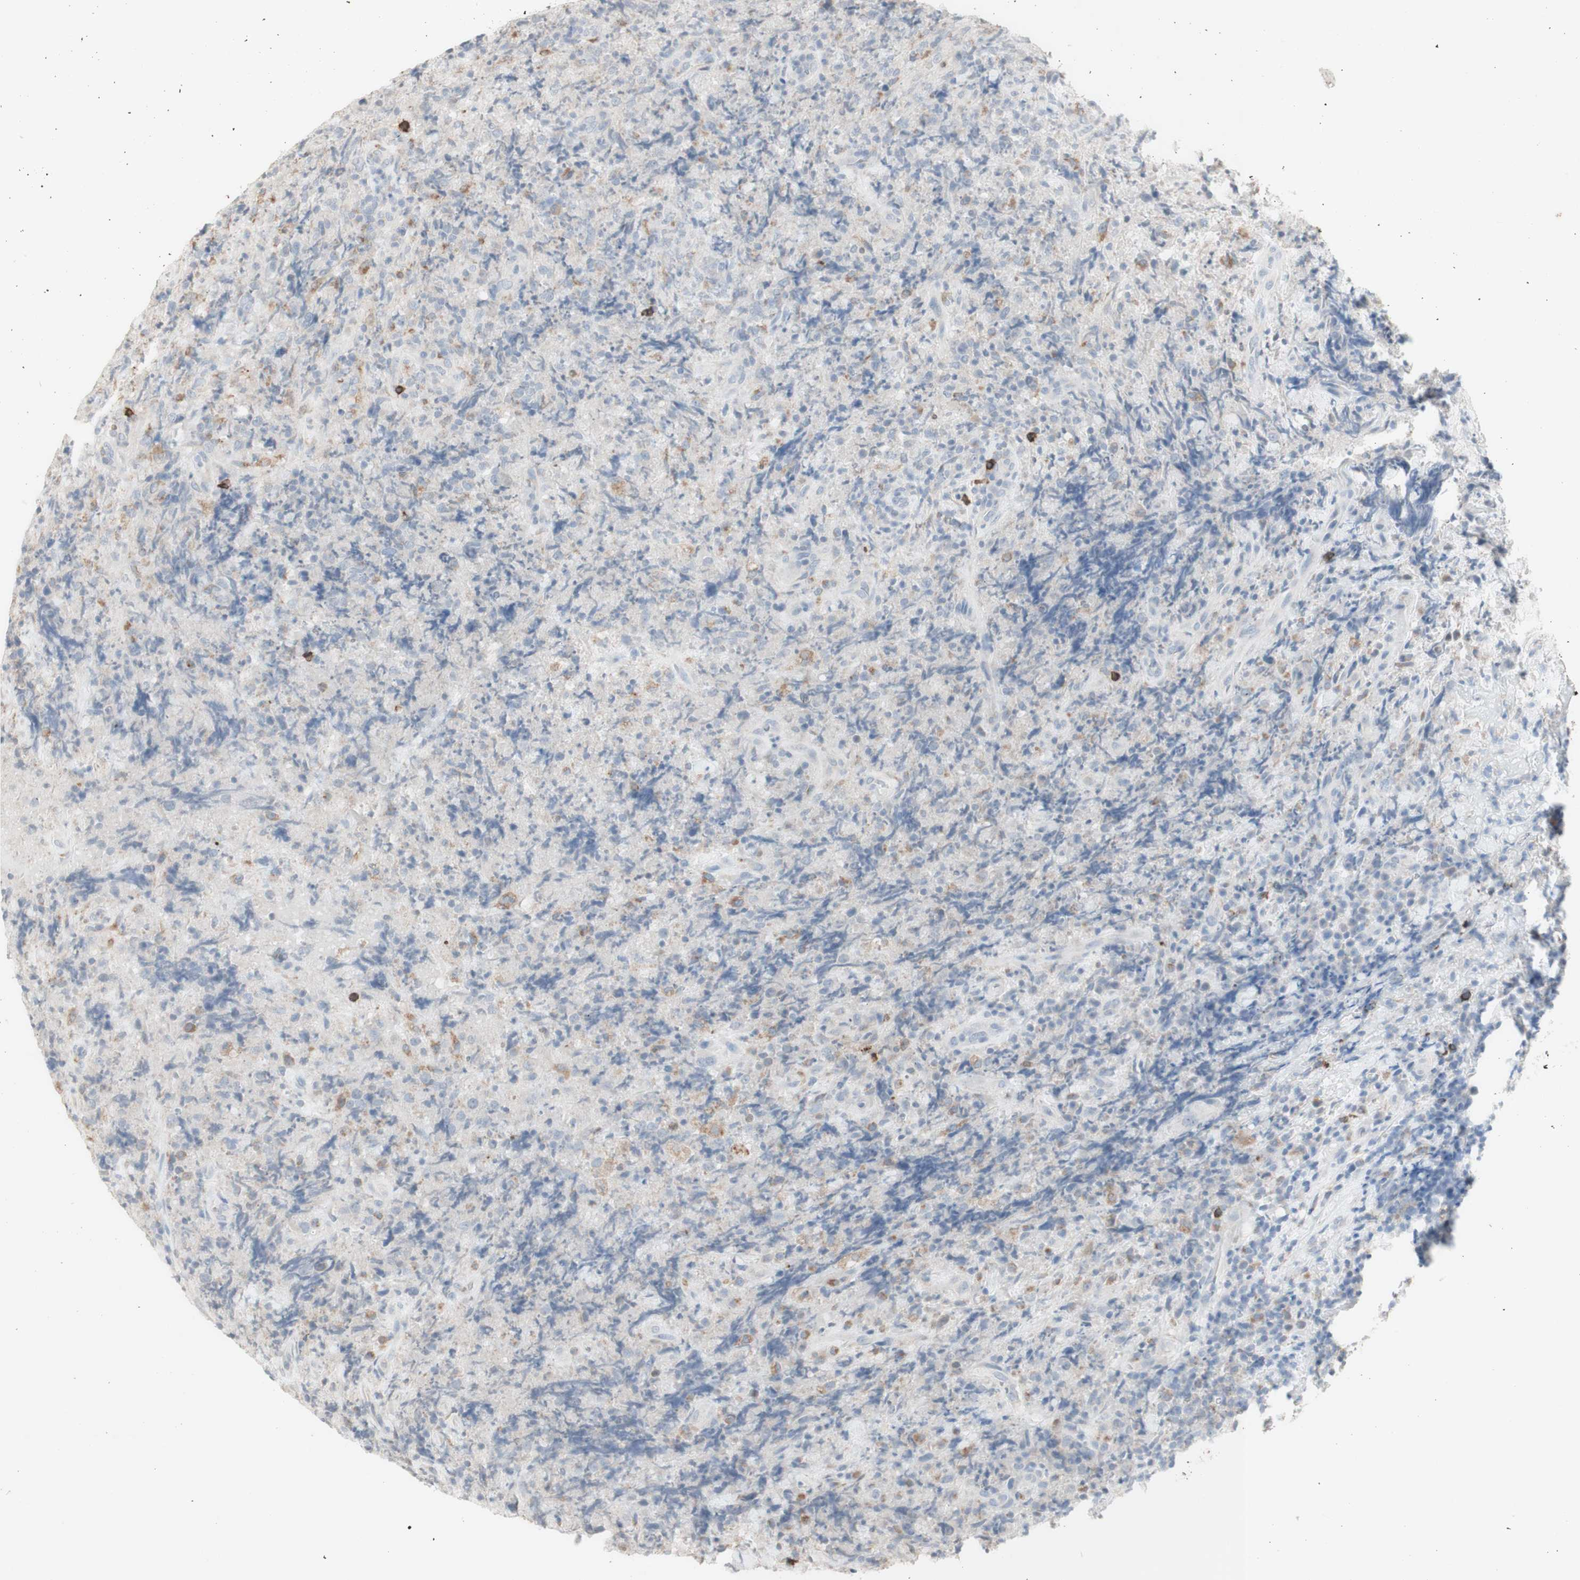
{"staining": {"intensity": "negative", "quantity": "none", "location": "none"}, "tissue": "lymphoma", "cell_type": "Tumor cells", "image_type": "cancer", "snomed": [{"axis": "morphology", "description": "Malignant lymphoma, non-Hodgkin's type, High grade"}, {"axis": "topography", "description": "Tonsil"}], "caption": "Tumor cells are negative for brown protein staining in high-grade malignant lymphoma, non-Hodgkin's type.", "gene": "ATP6V1B1", "patient": {"sex": "female", "age": 36}}